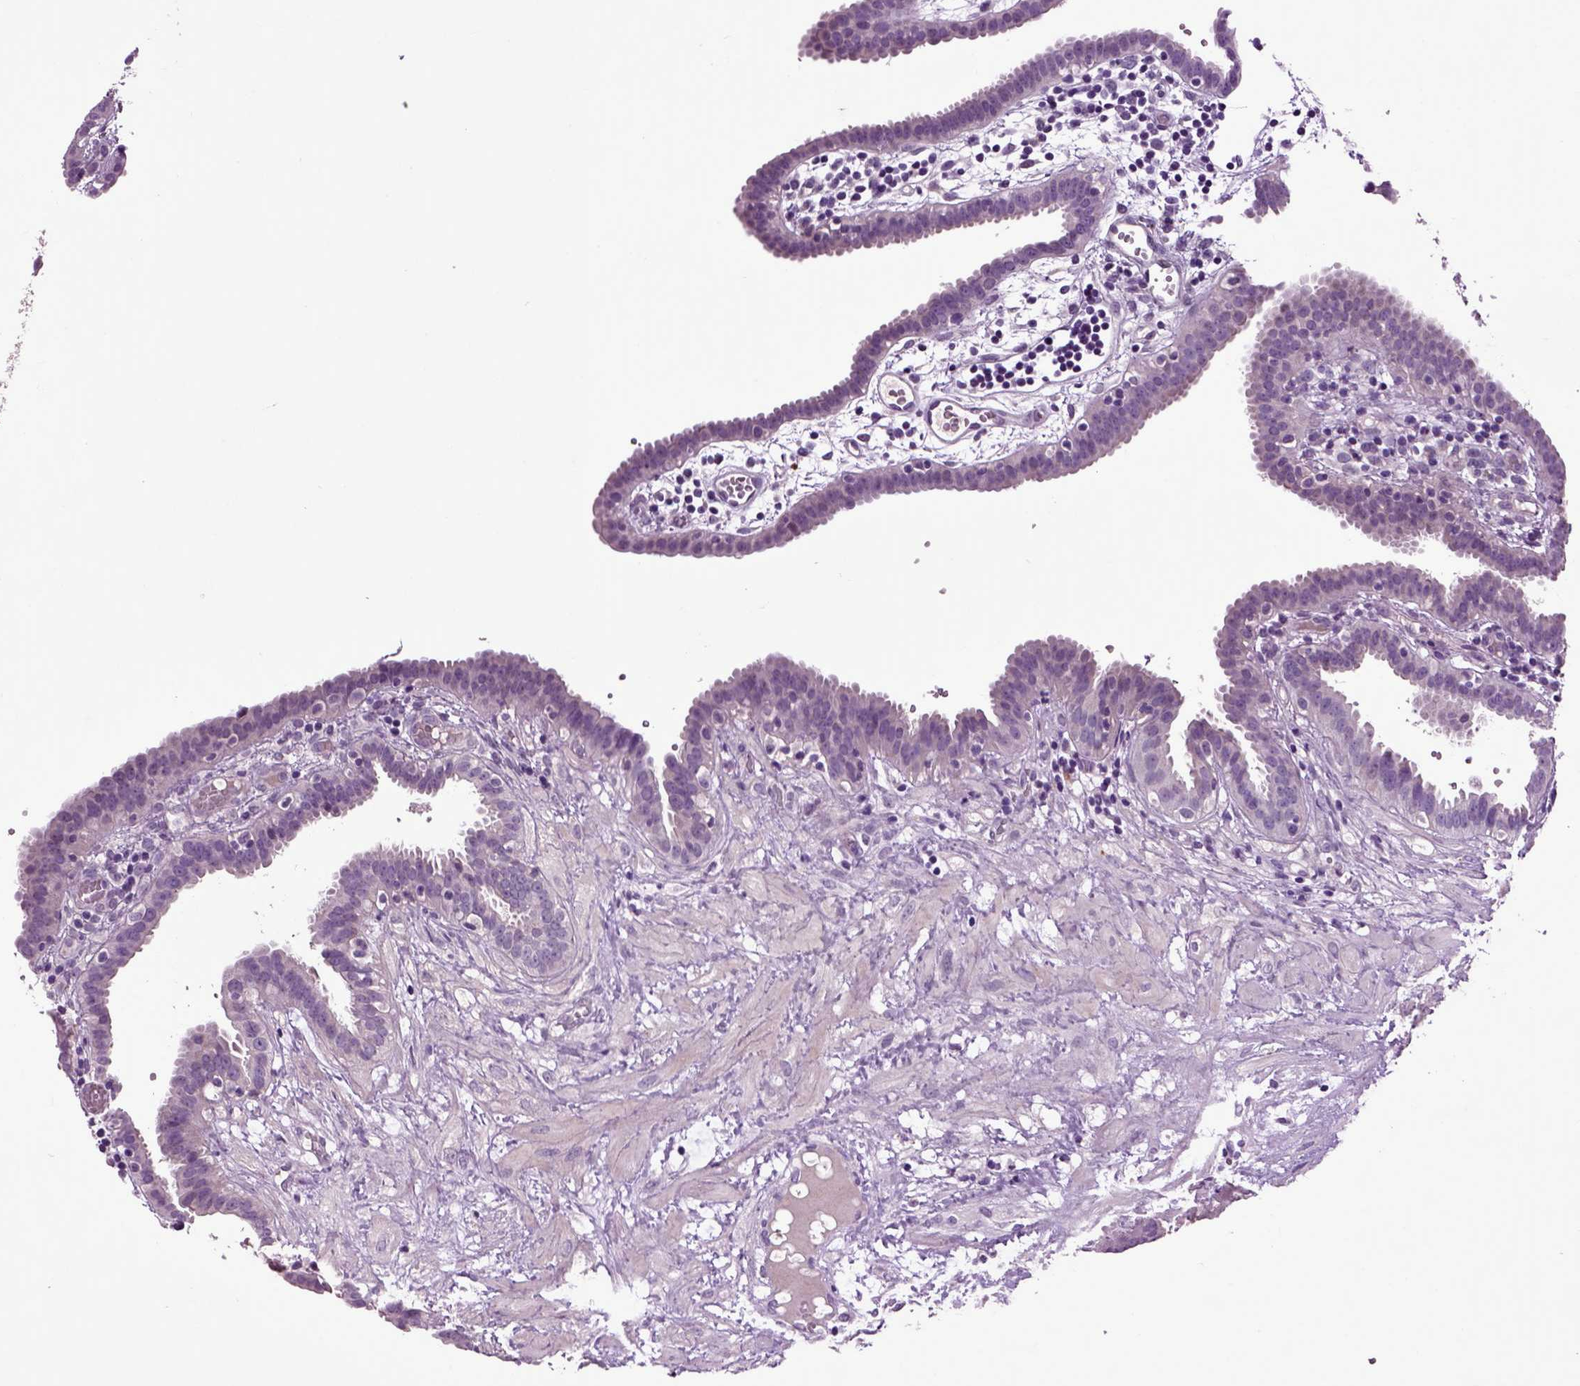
{"staining": {"intensity": "negative", "quantity": "none", "location": "none"}, "tissue": "fallopian tube", "cell_type": "Glandular cells", "image_type": "normal", "snomed": [{"axis": "morphology", "description": "Normal tissue, NOS"}, {"axis": "topography", "description": "Fallopian tube"}], "caption": "High power microscopy micrograph of an immunohistochemistry histopathology image of unremarkable fallopian tube, revealing no significant expression in glandular cells.", "gene": "CRHR1", "patient": {"sex": "female", "age": 37}}